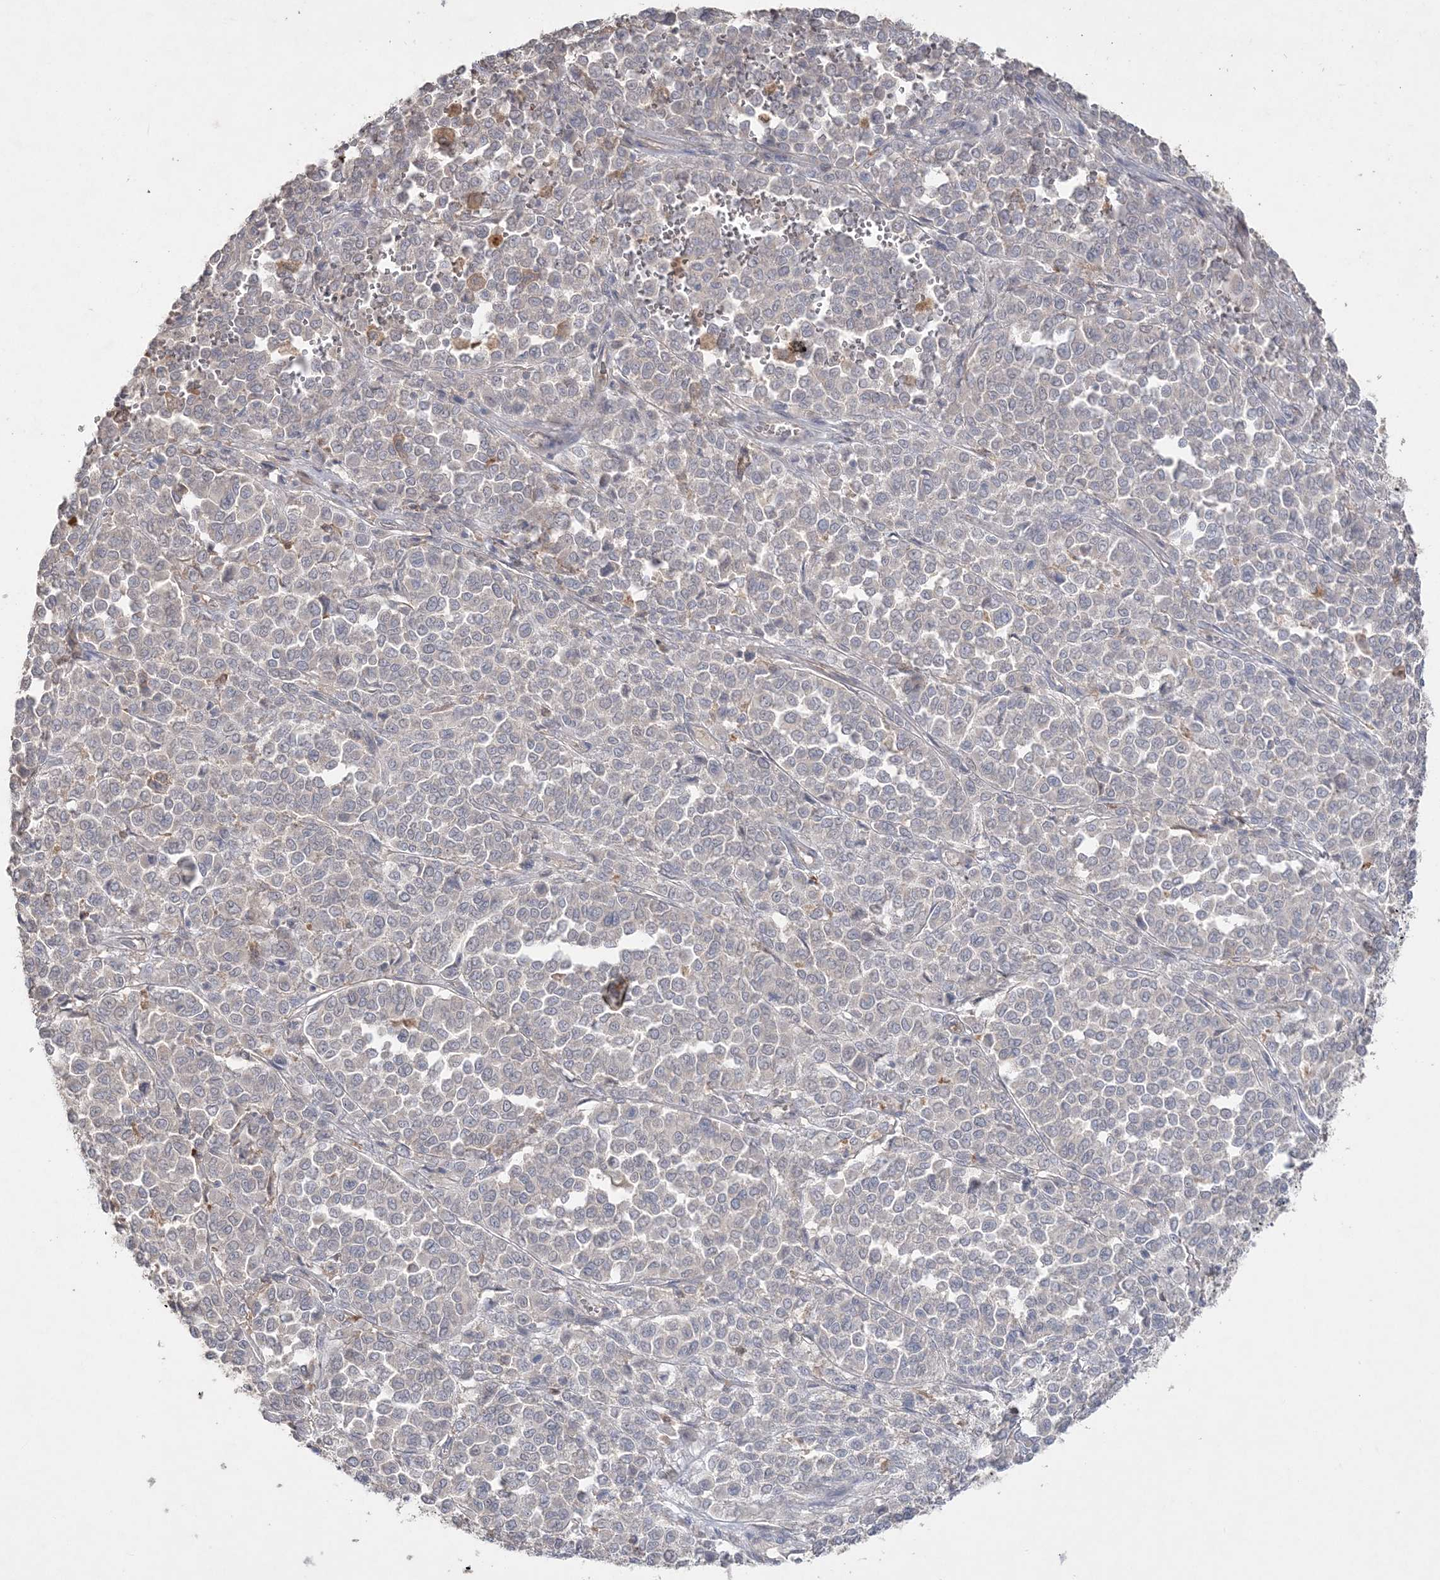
{"staining": {"intensity": "negative", "quantity": "none", "location": "none"}, "tissue": "melanoma", "cell_type": "Tumor cells", "image_type": "cancer", "snomed": [{"axis": "morphology", "description": "Malignant melanoma, Metastatic site"}, {"axis": "topography", "description": "Pancreas"}], "caption": "High power microscopy histopathology image of an immunohistochemistry micrograph of melanoma, revealing no significant expression in tumor cells.", "gene": "SH3BP4", "patient": {"sex": "female", "age": 30}}